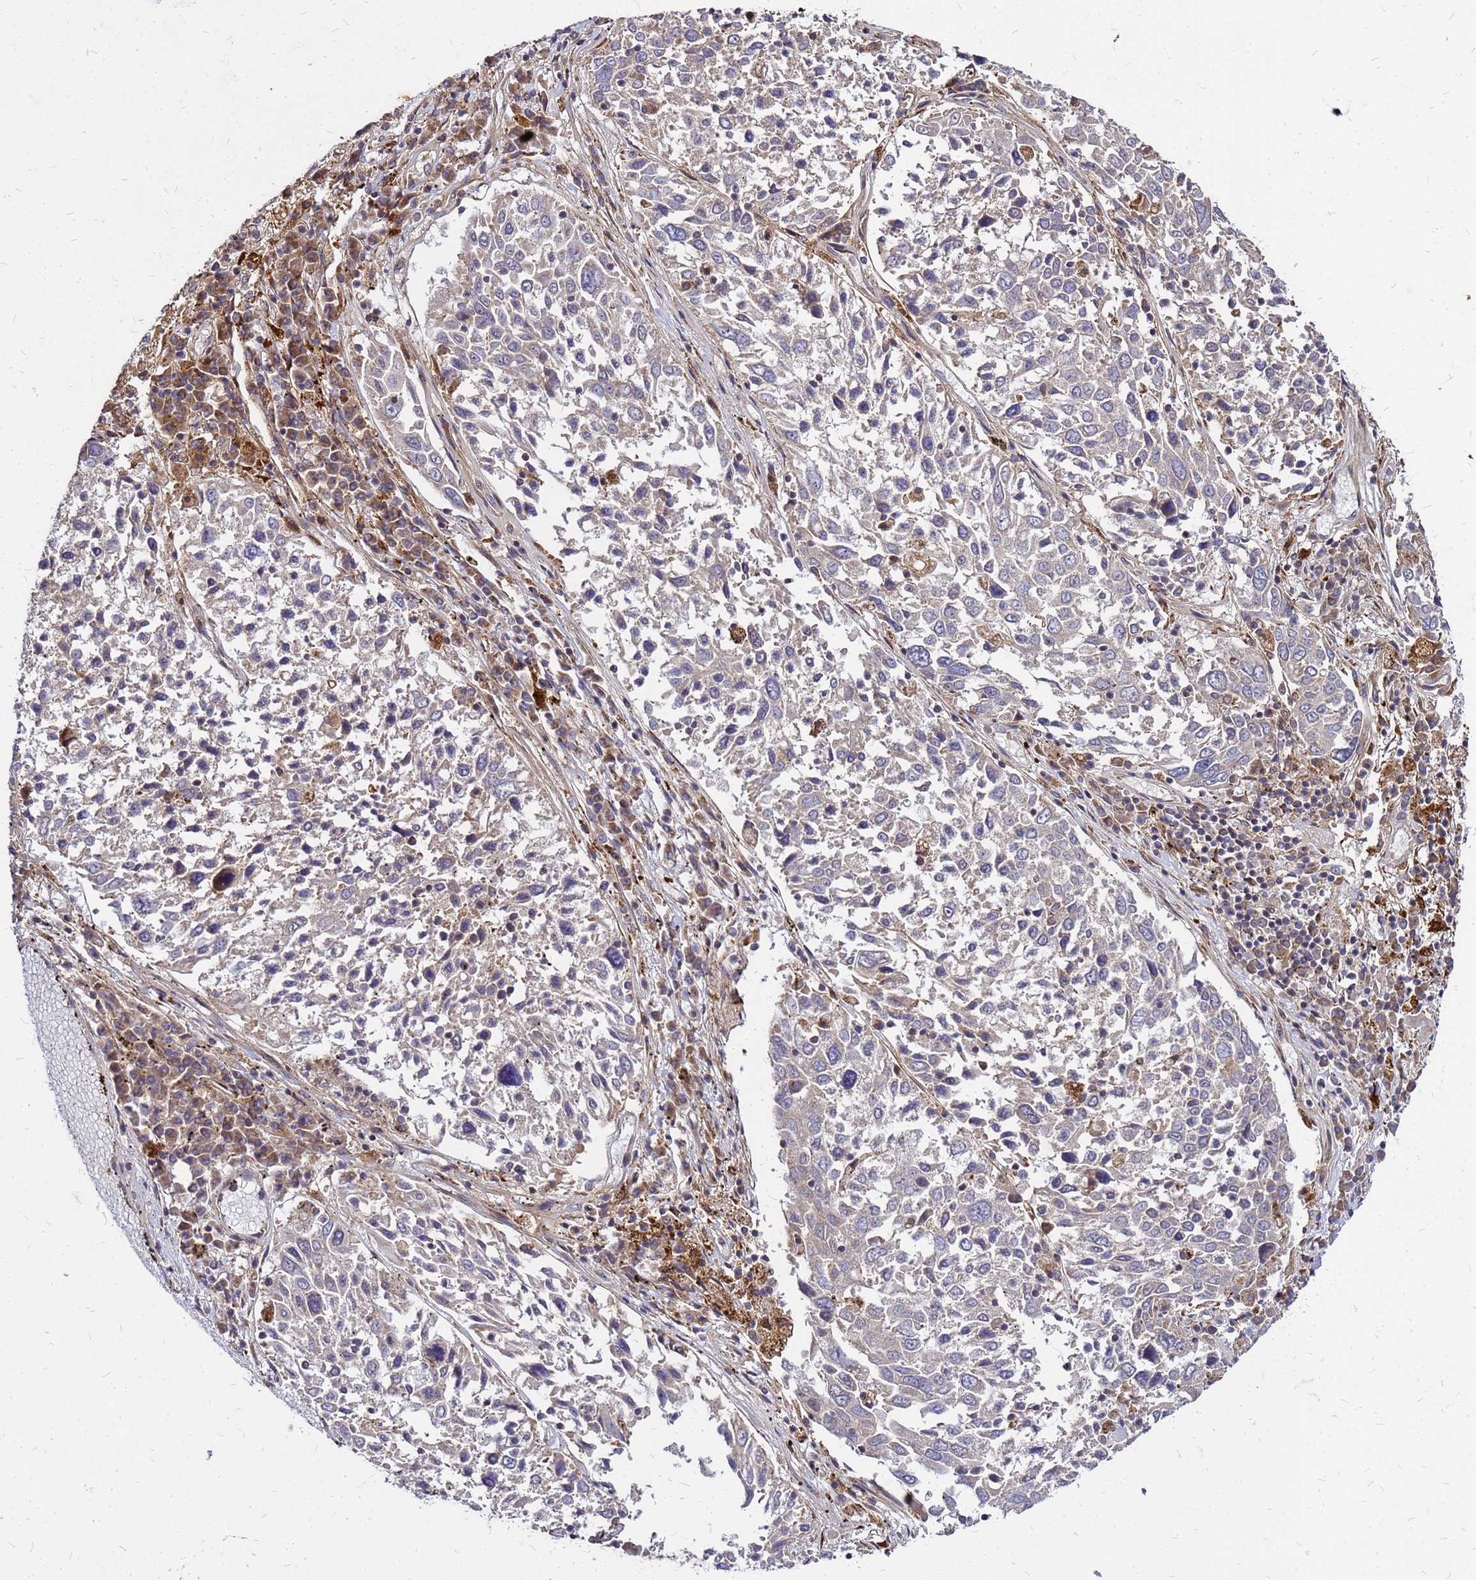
{"staining": {"intensity": "negative", "quantity": "none", "location": "none"}, "tissue": "lung cancer", "cell_type": "Tumor cells", "image_type": "cancer", "snomed": [{"axis": "morphology", "description": "Squamous cell carcinoma, NOS"}, {"axis": "topography", "description": "Lung"}], "caption": "The immunohistochemistry photomicrograph has no significant positivity in tumor cells of squamous cell carcinoma (lung) tissue.", "gene": "CYBC1", "patient": {"sex": "male", "age": 65}}